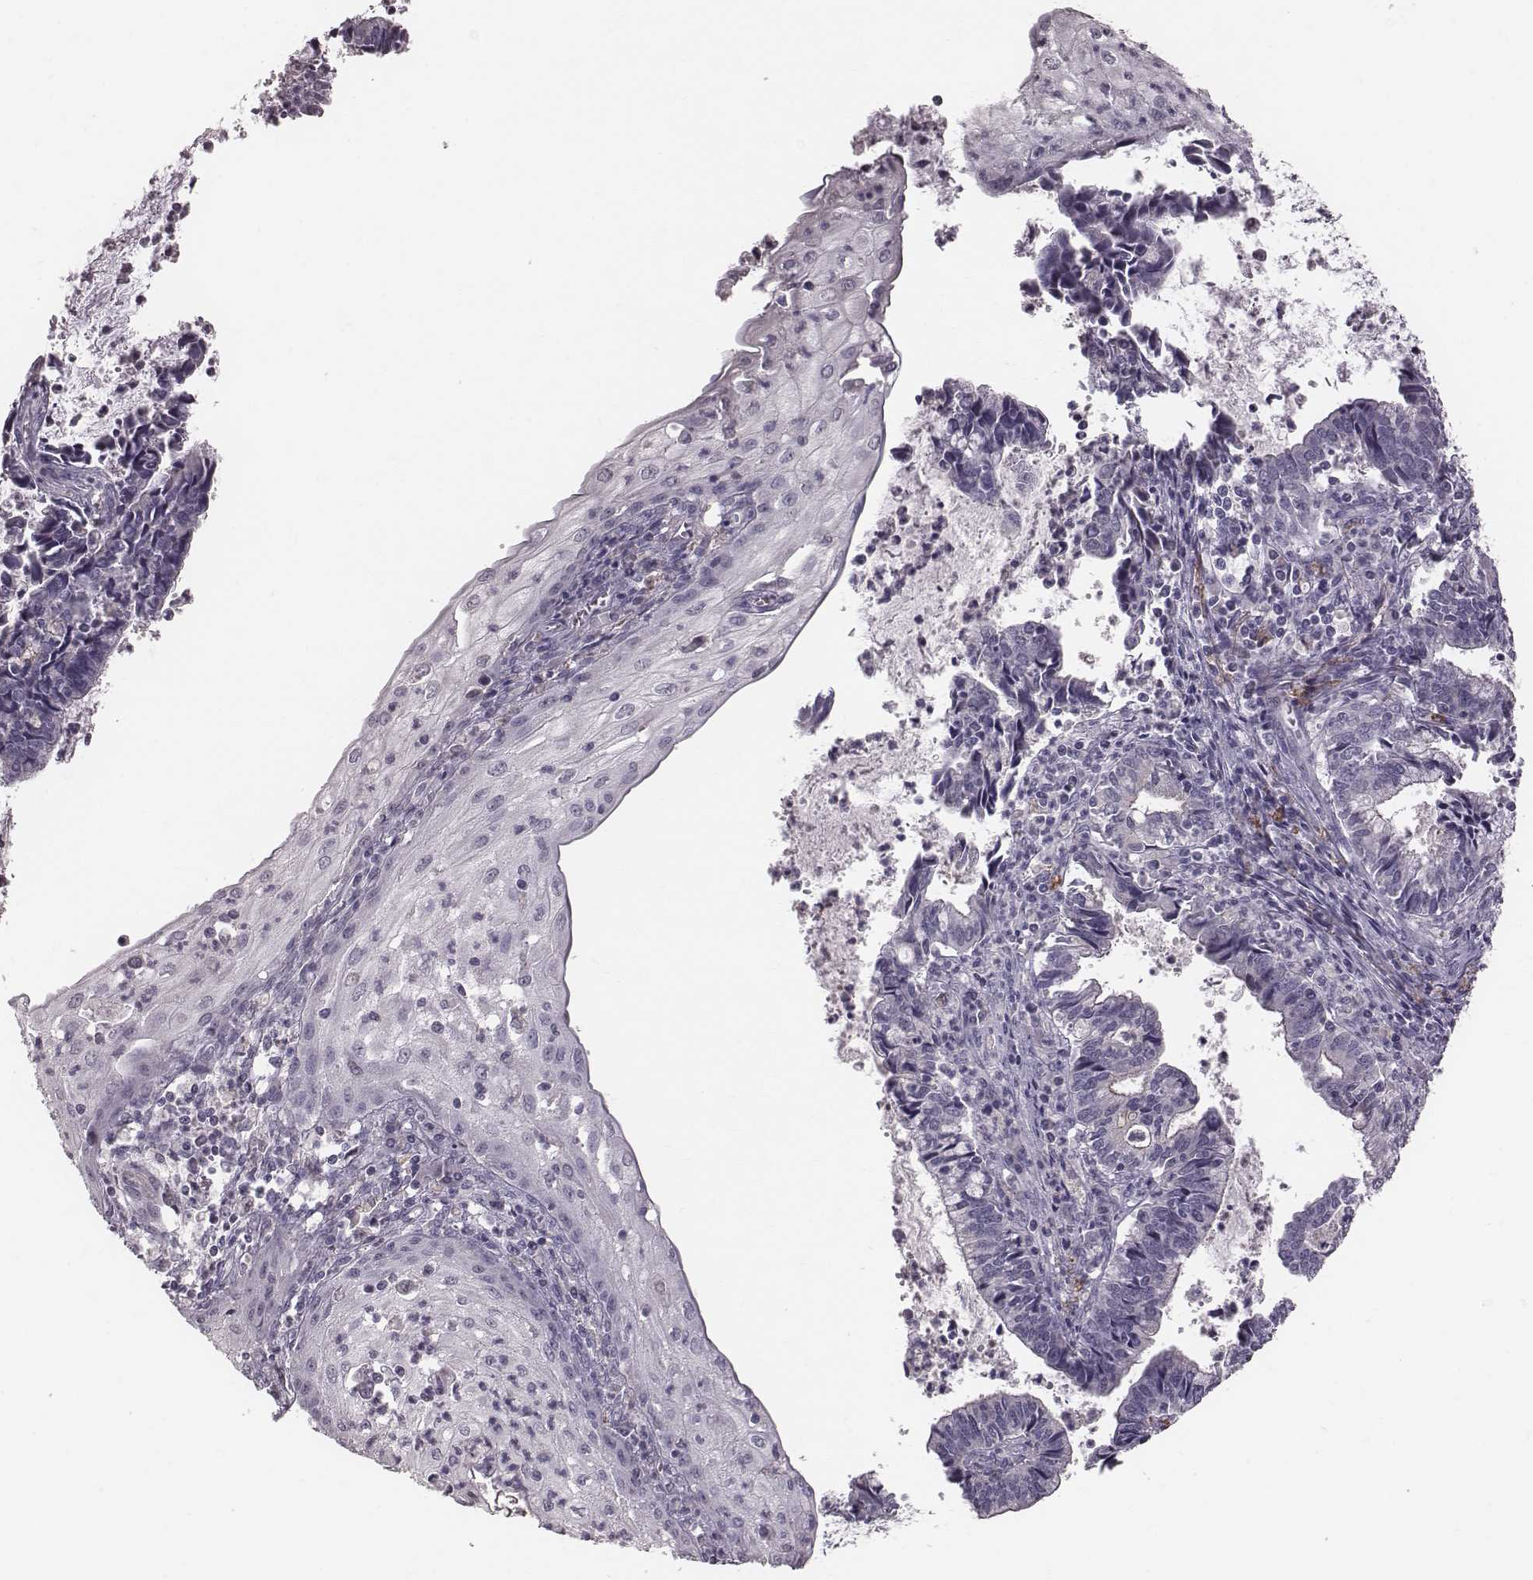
{"staining": {"intensity": "negative", "quantity": "none", "location": "none"}, "tissue": "cervical cancer", "cell_type": "Tumor cells", "image_type": "cancer", "snomed": [{"axis": "morphology", "description": "Adenocarcinoma, NOS"}, {"axis": "topography", "description": "Cervix"}], "caption": "IHC photomicrograph of adenocarcinoma (cervical) stained for a protein (brown), which displays no staining in tumor cells.", "gene": "CFTR", "patient": {"sex": "female", "age": 42}}